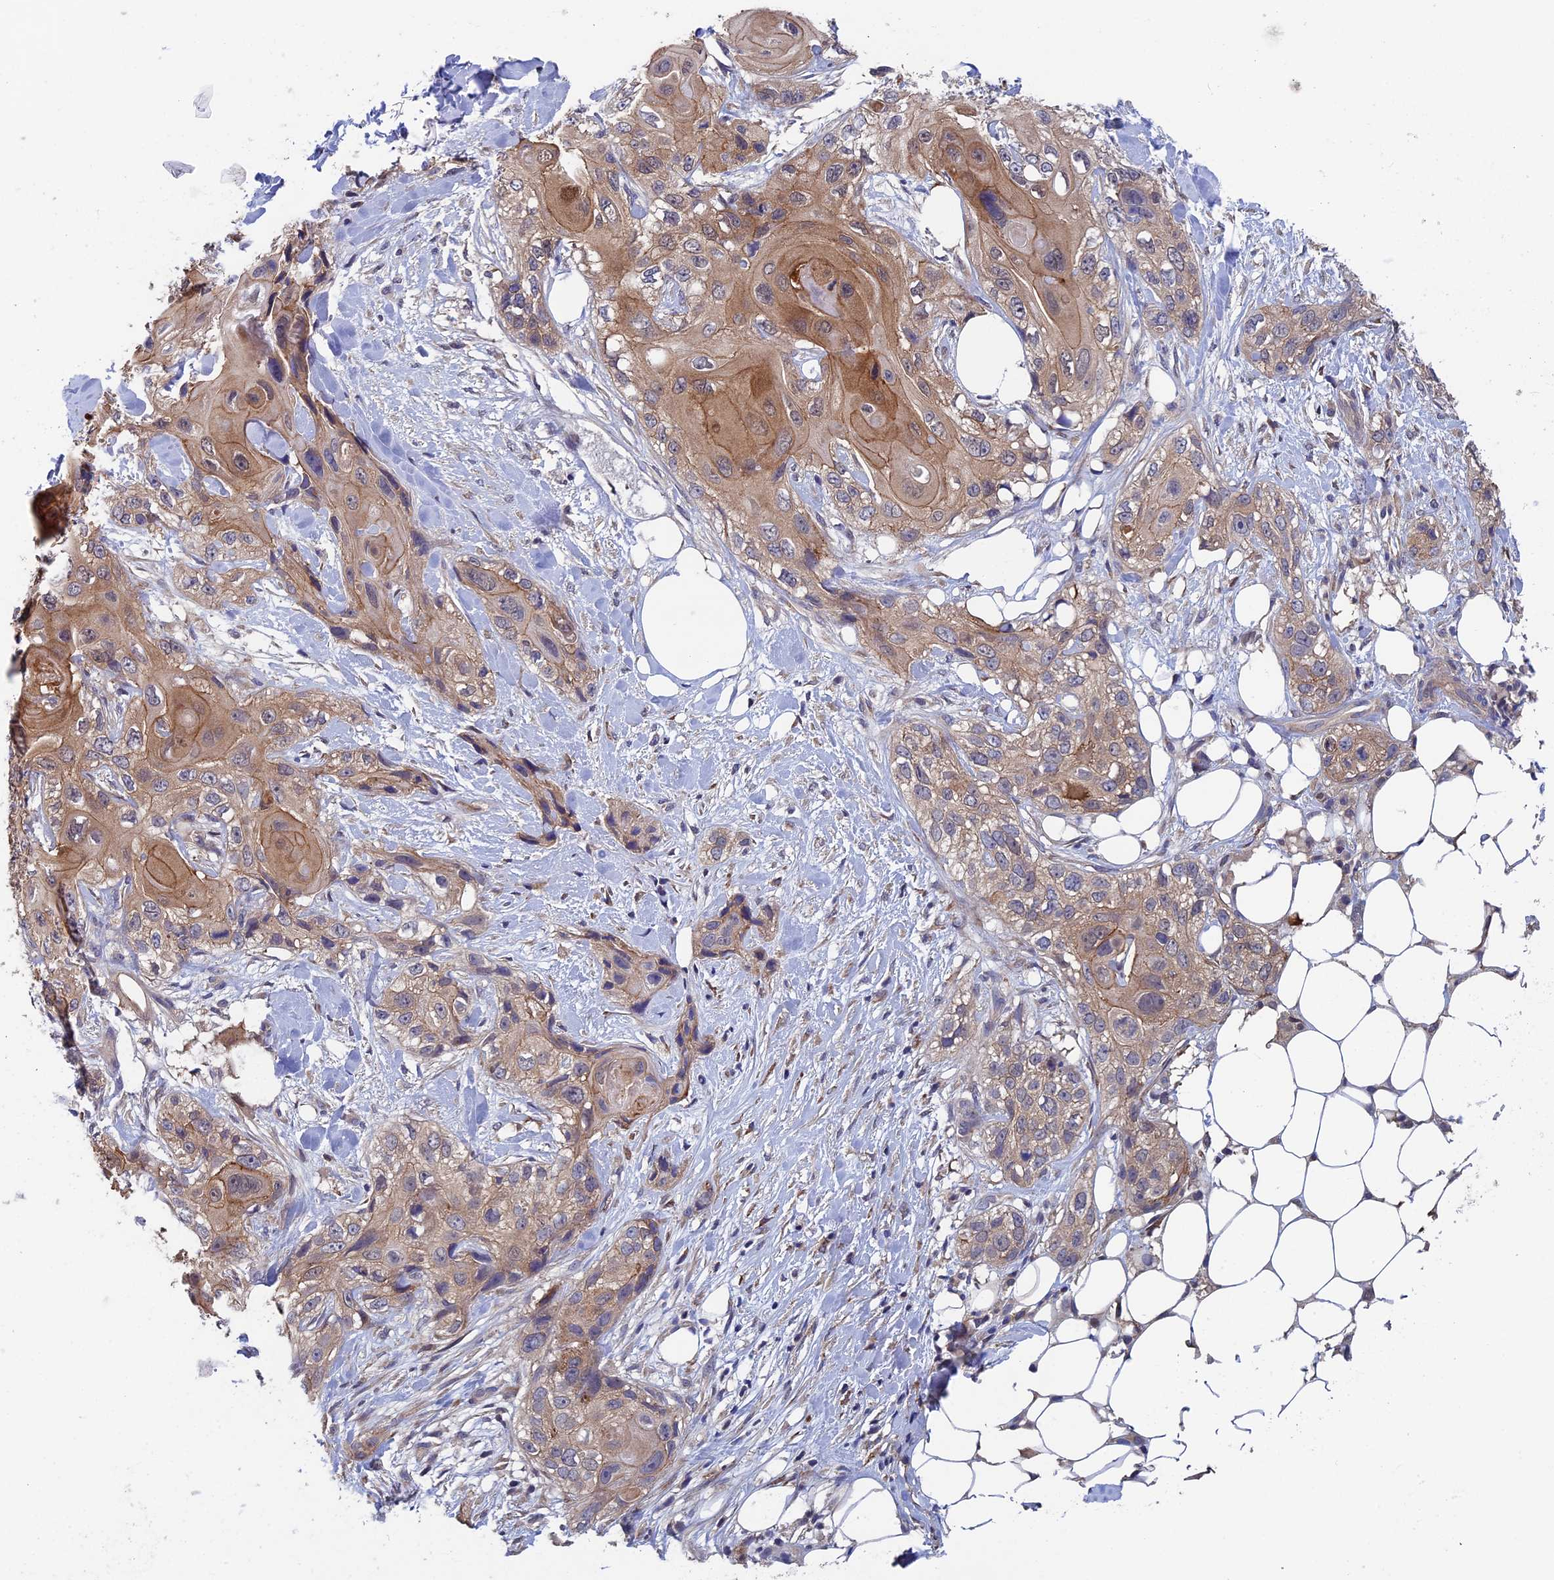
{"staining": {"intensity": "moderate", "quantity": ">75%", "location": "cytoplasmic/membranous"}, "tissue": "skin cancer", "cell_type": "Tumor cells", "image_type": "cancer", "snomed": [{"axis": "morphology", "description": "Normal tissue, NOS"}, {"axis": "morphology", "description": "Squamous cell carcinoma, NOS"}, {"axis": "topography", "description": "Skin"}], "caption": "A brown stain labels moderate cytoplasmic/membranous staining of a protein in human squamous cell carcinoma (skin) tumor cells. The protein of interest is shown in brown color, while the nuclei are stained blue.", "gene": "LCMT1", "patient": {"sex": "male", "age": 72}}